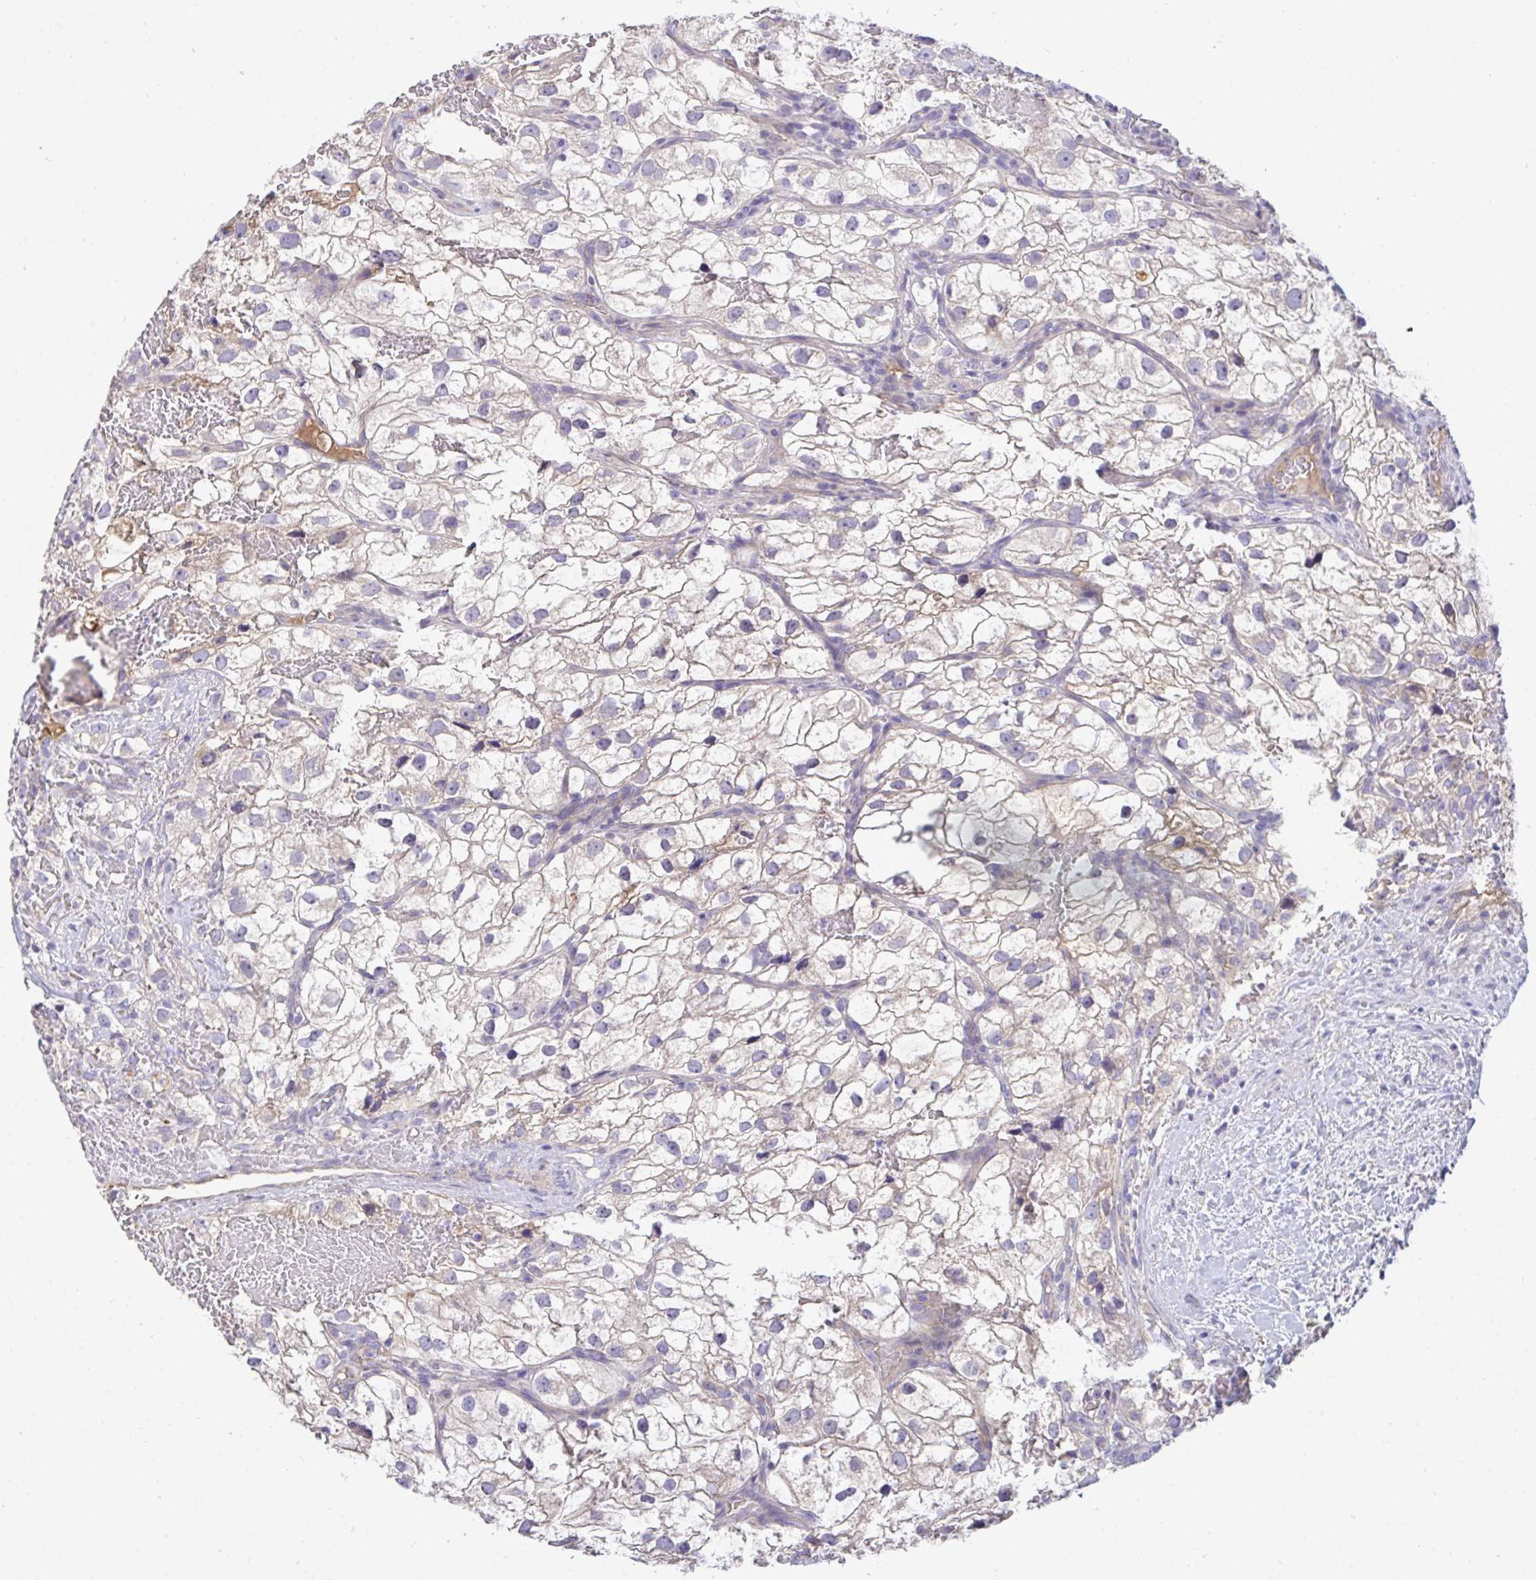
{"staining": {"intensity": "weak", "quantity": "<25%", "location": "cytoplasmic/membranous"}, "tissue": "renal cancer", "cell_type": "Tumor cells", "image_type": "cancer", "snomed": [{"axis": "morphology", "description": "Adenocarcinoma, NOS"}, {"axis": "topography", "description": "Kidney"}], "caption": "High magnification brightfield microscopy of renal cancer (adenocarcinoma) stained with DAB (3,3'-diaminobenzidine) (brown) and counterstained with hematoxylin (blue): tumor cells show no significant positivity. (DAB immunohistochemistry, high magnification).", "gene": "ZNF581", "patient": {"sex": "male", "age": 59}}